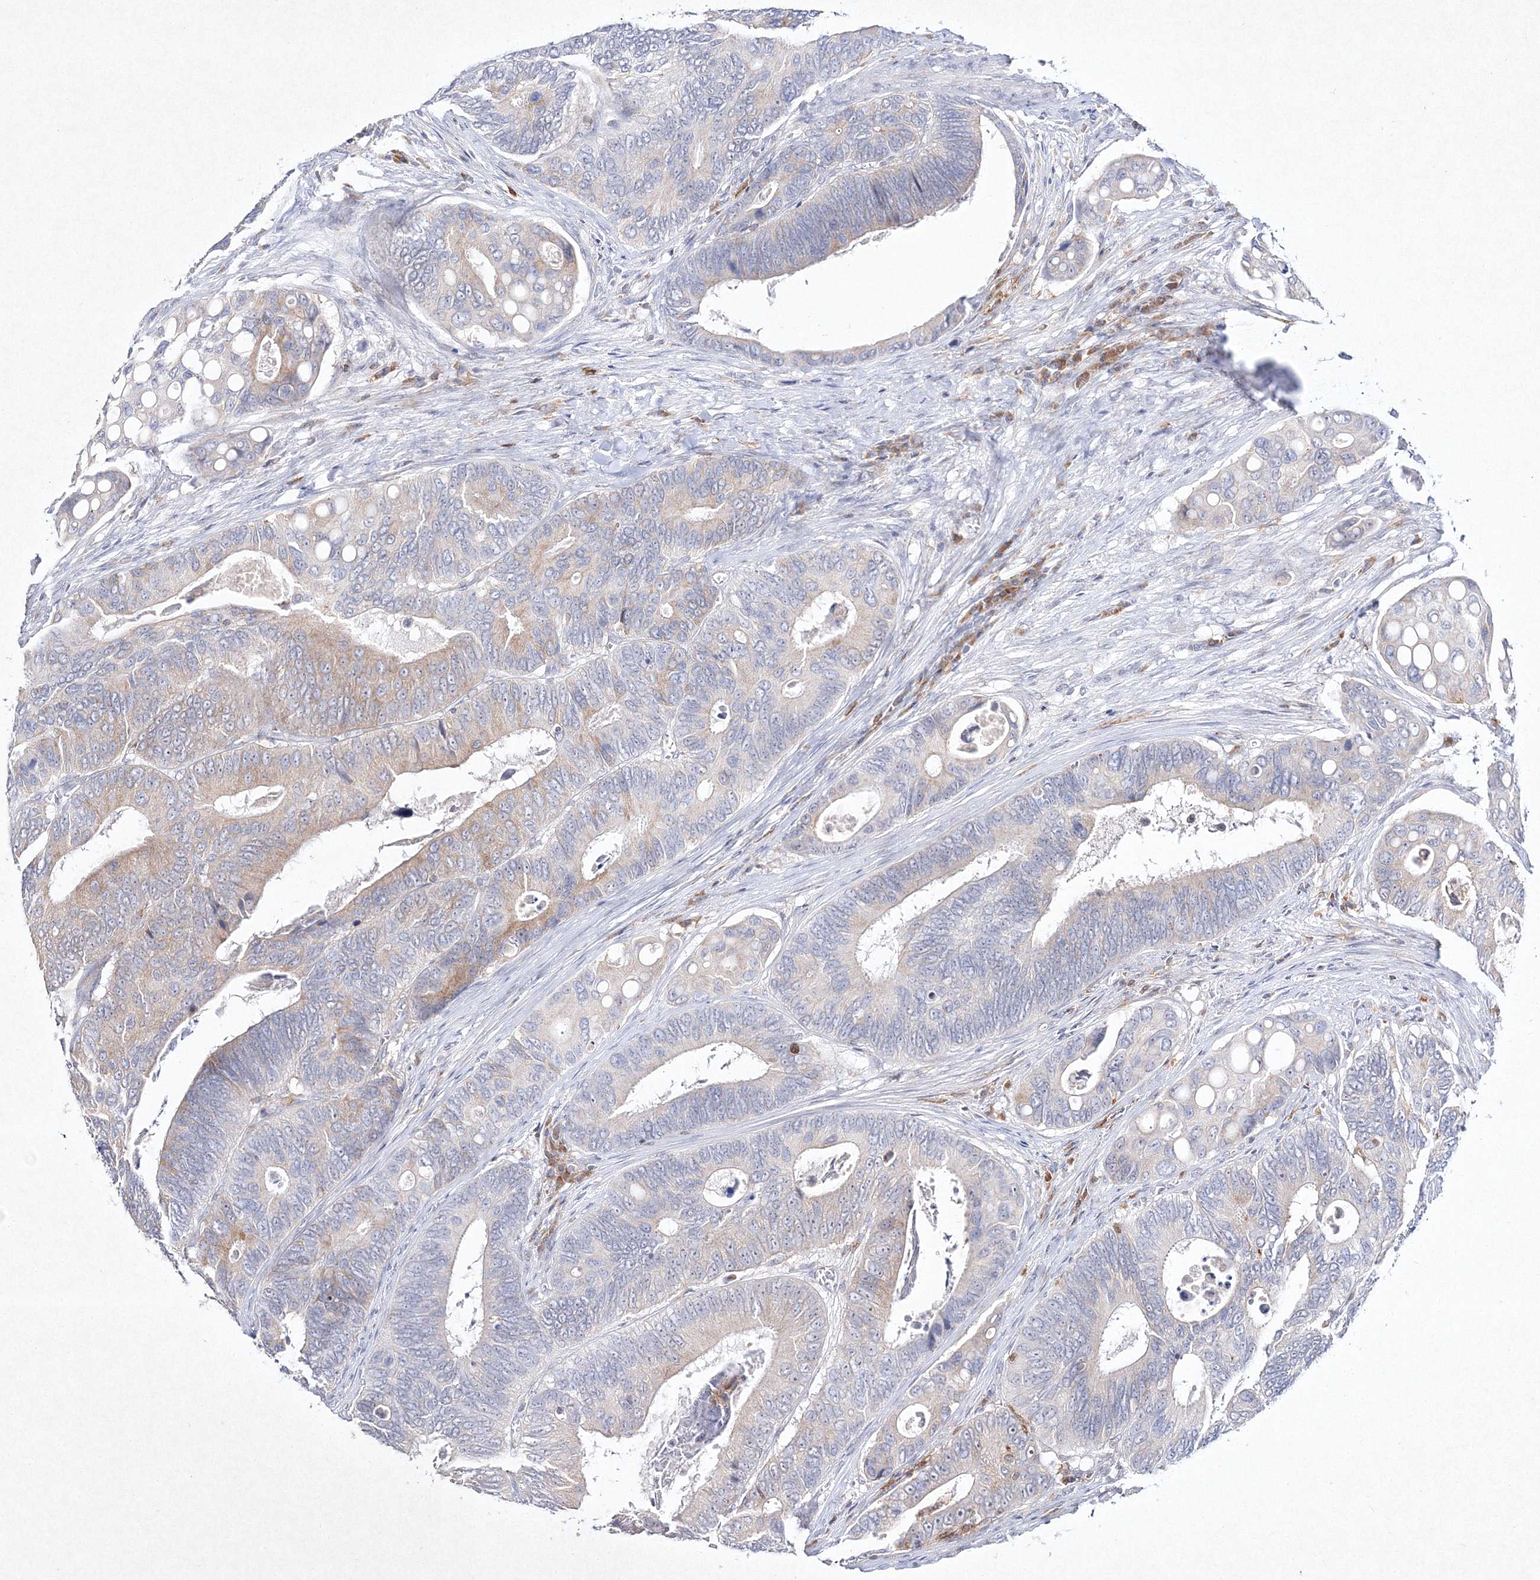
{"staining": {"intensity": "weak", "quantity": "<25%", "location": "cytoplasmic/membranous"}, "tissue": "colorectal cancer", "cell_type": "Tumor cells", "image_type": "cancer", "snomed": [{"axis": "morphology", "description": "Inflammation, NOS"}, {"axis": "morphology", "description": "Adenocarcinoma, NOS"}, {"axis": "topography", "description": "Colon"}], "caption": "Colorectal cancer (adenocarcinoma) stained for a protein using IHC exhibits no positivity tumor cells.", "gene": "HCST", "patient": {"sex": "male", "age": 72}}